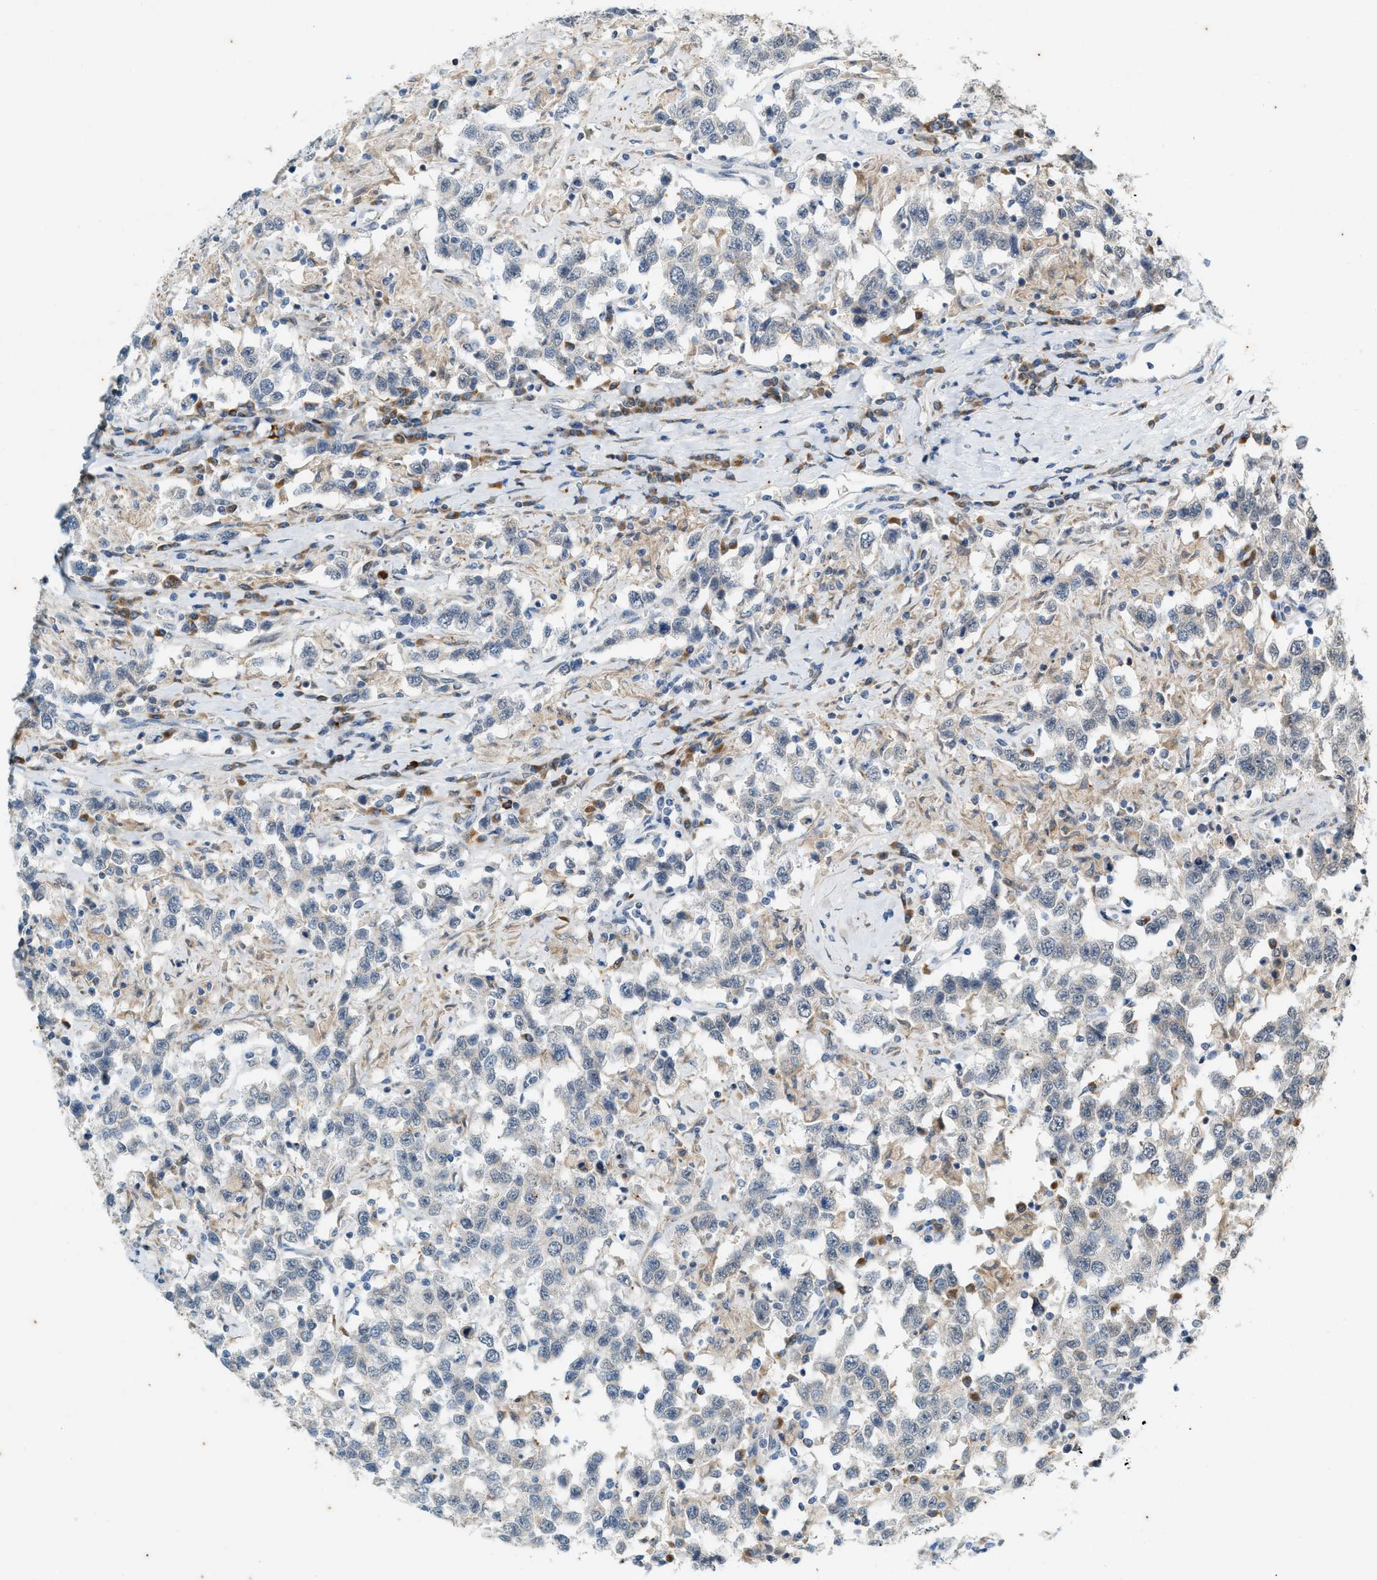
{"staining": {"intensity": "negative", "quantity": "none", "location": "none"}, "tissue": "testis cancer", "cell_type": "Tumor cells", "image_type": "cancer", "snomed": [{"axis": "morphology", "description": "Seminoma, NOS"}, {"axis": "topography", "description": "Testis"}], "caption": "Immunohistochemistry (IHC) of testis seminoma shows no positivity in tumor cells.", "gene": "CHPF2", "patient": {"sex": "male", "age": 41}}